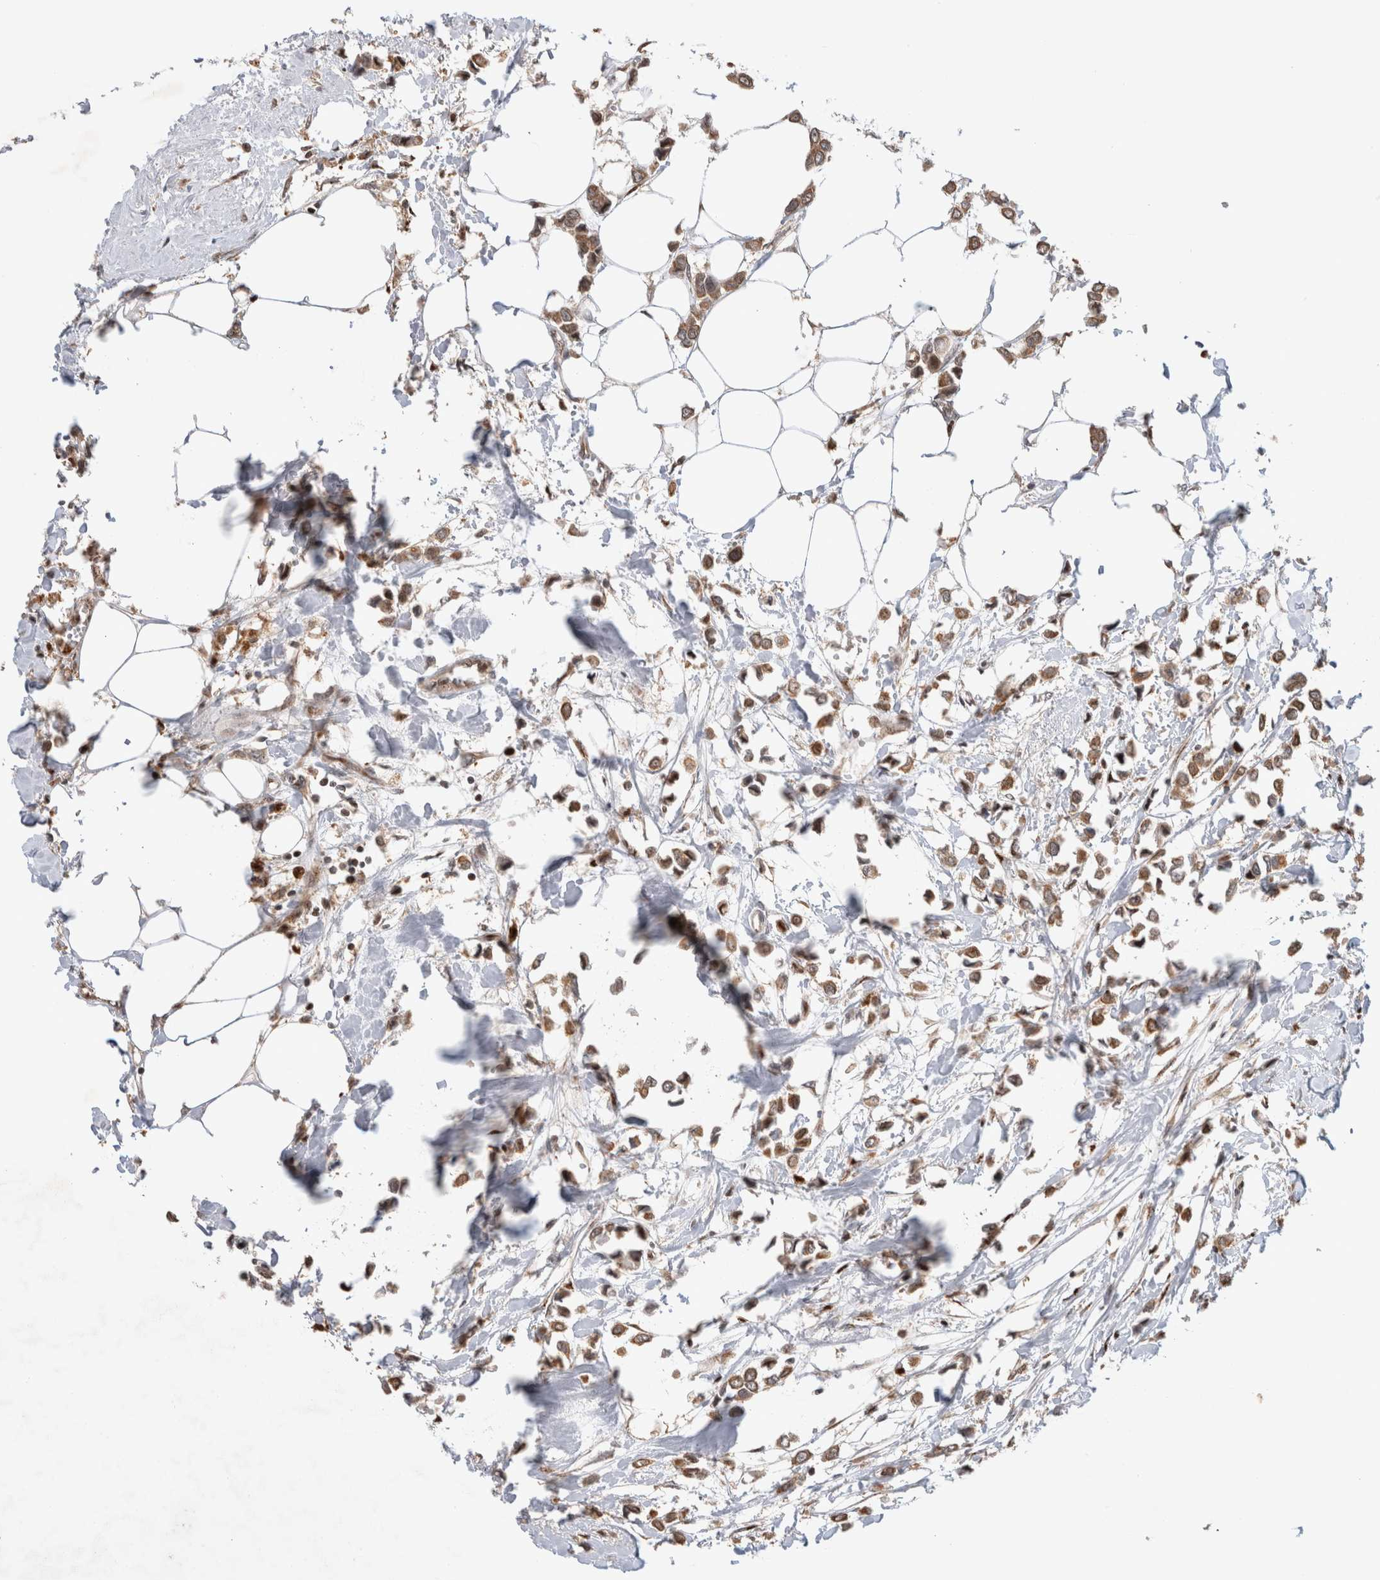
{"staining": {"intensity": "moderate", "quantity": ">75%", "location": "cytoplasmic/membranous"}, "tissue": "breast cancer", "cell_type": "Tumor cells", "image_type": "cancer", "snomed": [{"axis": "morphology", "description": "Lobular carcinoma"}, {"axis": "topography", "description": "Breast"}], "caption": "The photomicrograph reveals immunohistochemical staining of breast cancer. There is moderate cytoplasmic/membranous expression is appreciated in approximately >75% of tumor cells. (brown staining indicates protein expression, while blue staining denotes nuclei).", "gene": "OTUD6B", "patient": {"sex": "female", "age": 51}}